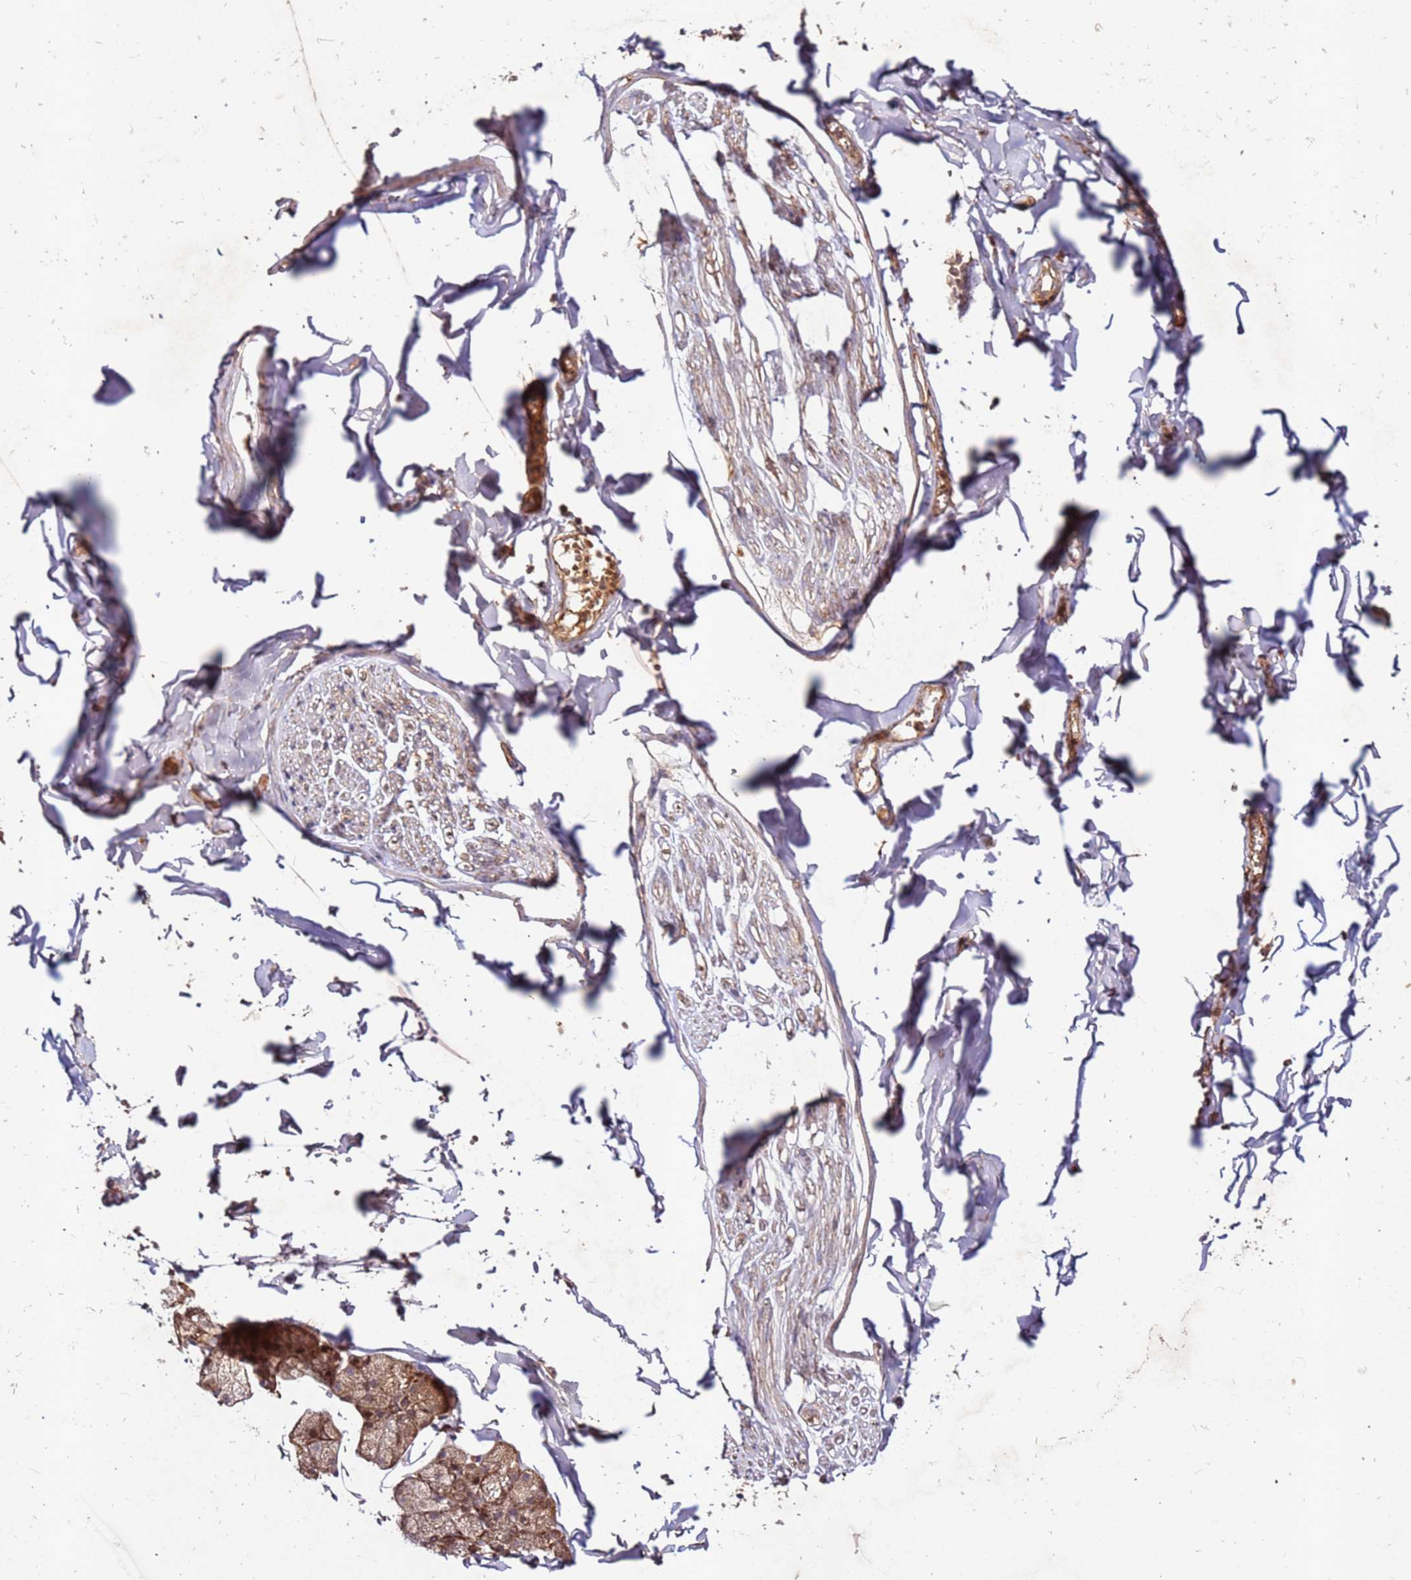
{"staining": {"intensity": "moderate", "quantity": ">75%", "location": "cytoplasmic/membranous"}, "tissue": "adipose tissue", "cell_type": "Adipocytes", "image_type": "normal", "snomed": [{"axis": "morphology", "description": "Normal tissue, NOS"}, {"axis": "topography", "description": "Salivary gland"}, {"axis": "topography", "description": "Peripheral nerve tissue"}], "caption": "High-magnification brightfield microscopy of benign adipose tissue stained with DAB (brown) and counterstained with hematoxylin (blue). adipocytes exhibit moderate cytoplasmic/membranous positivity is seen in approximately>75% of cells.", "gene": "FAM186A", "patient": {"sex": "male", "age": 38}}